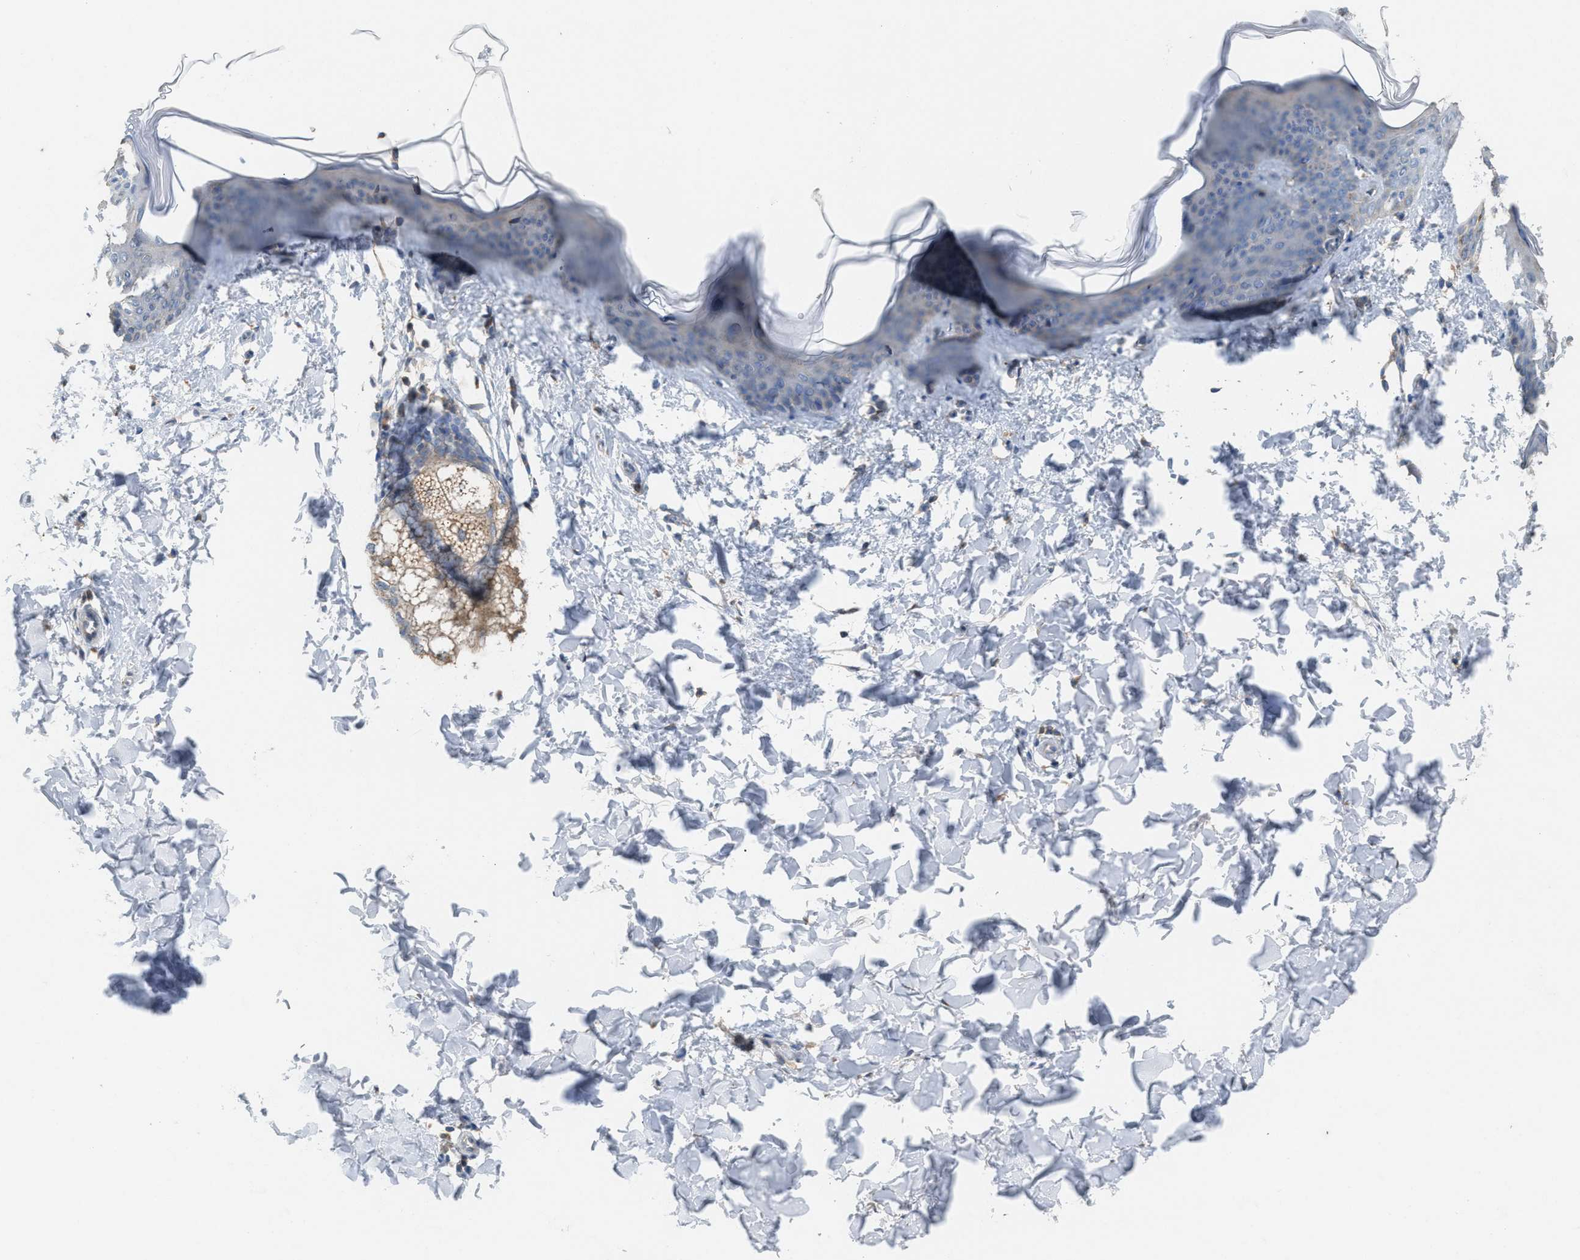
{"staining": {"intensity": "negative", "quantity": "none", "location": "none"}, "tissue": "skin", "cell_type": "Fibroblasts", "image_type": "normal", "snomed": [{"axis": "morphology", "description": "Normal tissue, NOS"}, {"axis": "topography", "description": "Skin"}], "caption": "IHC image of benign human skin stained for a protein (brown), which displays no expression in fibroblasts.", "gene": "TPK1", "patient": {"sex": "female", "age": 17}}